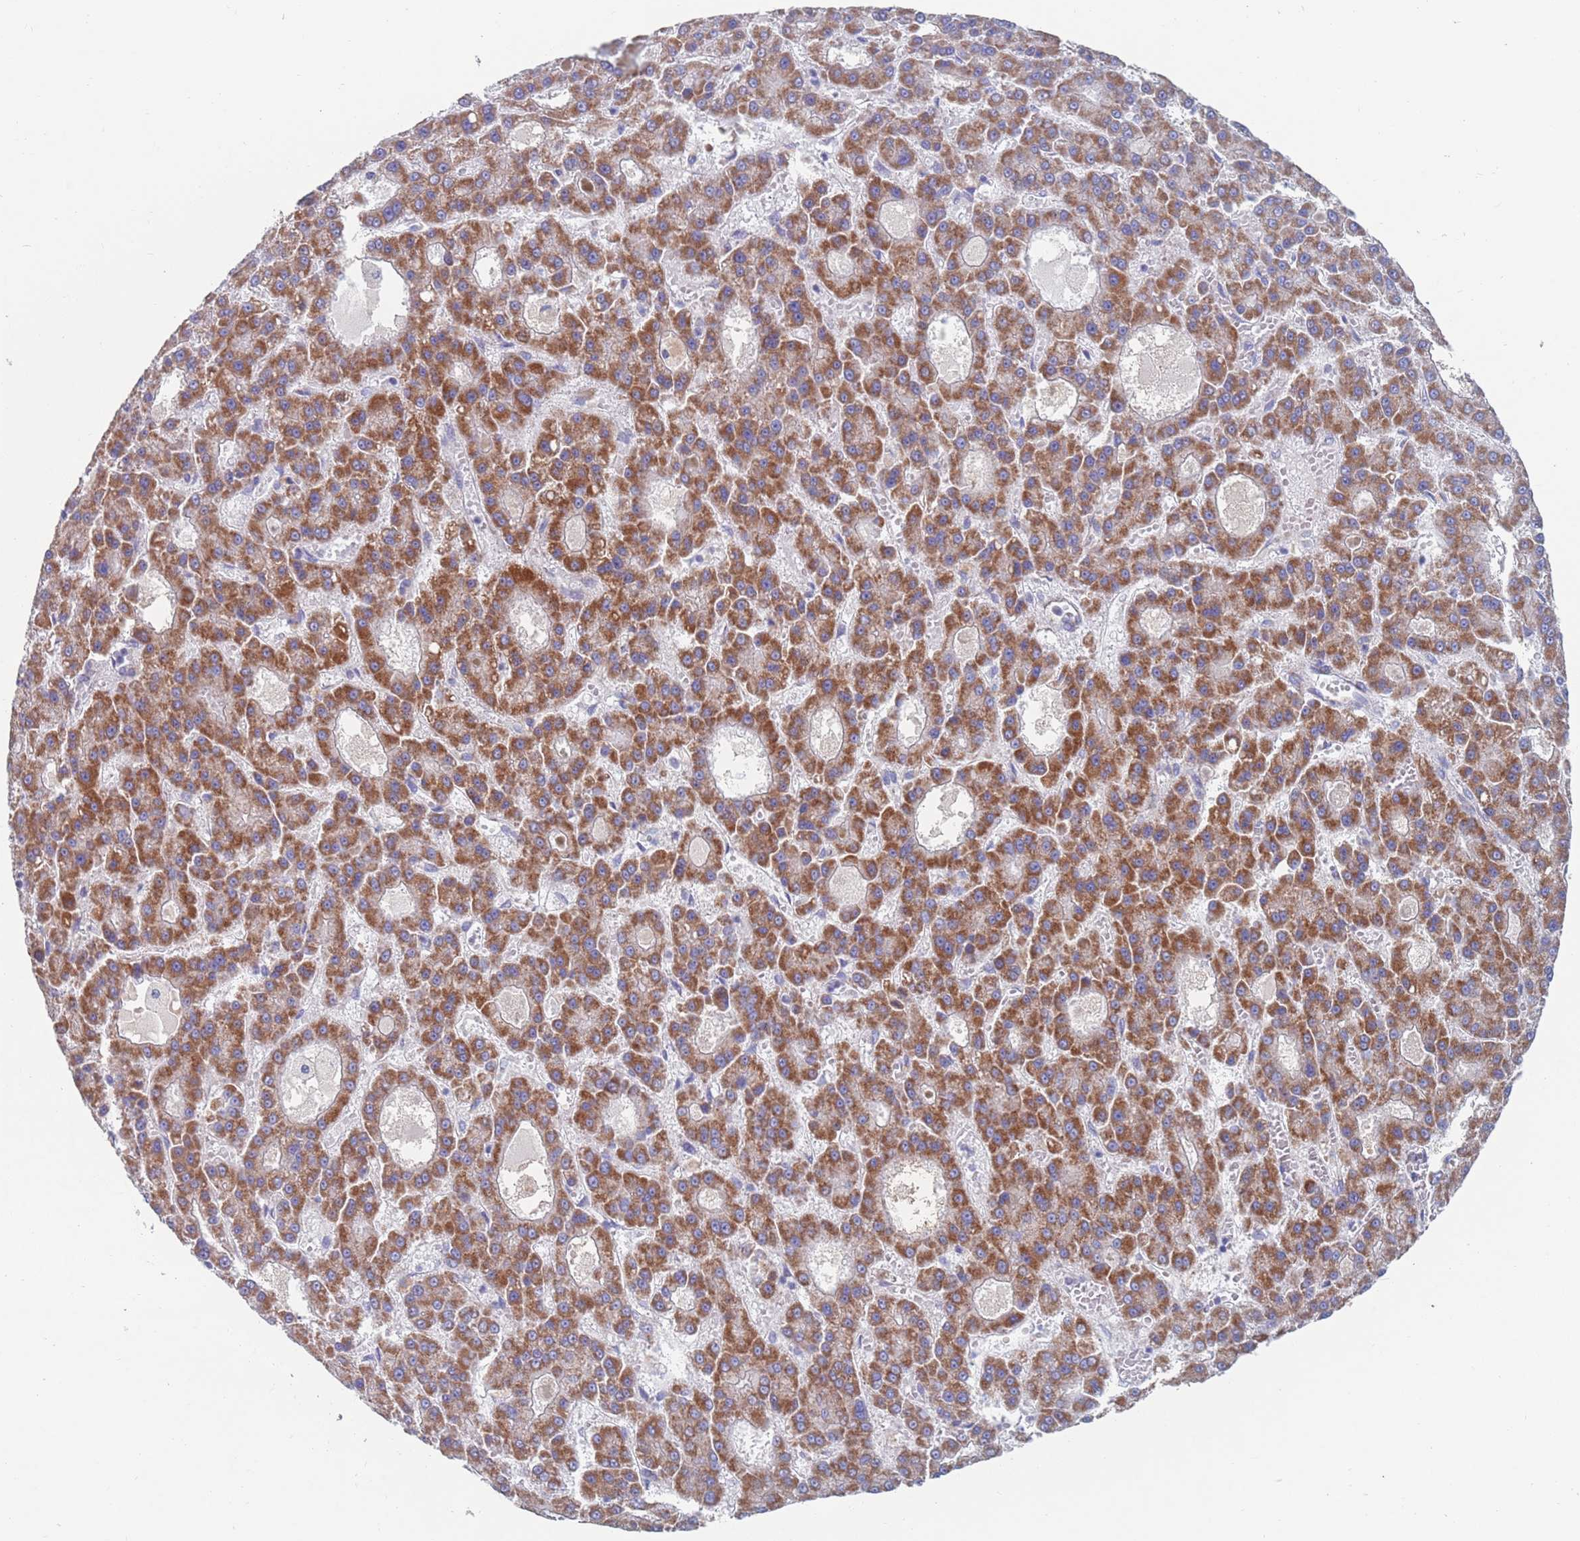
{"staining": {"intensity": "moderate", "quantity": ">75%", "location": "cytoplasmic/membranous"}, "tissue": "liver cancer", "cell_type": "Tumor cells", "image_type": "cancer", "snomed": [{"axis": "morphology", "description": "Carcinoma, Hepatocellular, NOS"}, {"axis": "topography", "description": "Liver"}], "caption": "Protein staining exhibits moderate cytoplasmic/membranous staining in about >75% of tumor cells in liver cancer (hepatocellular carcinoma).", "gene": "MRPL22", "patient": {"sex": "male", "age": 70}}